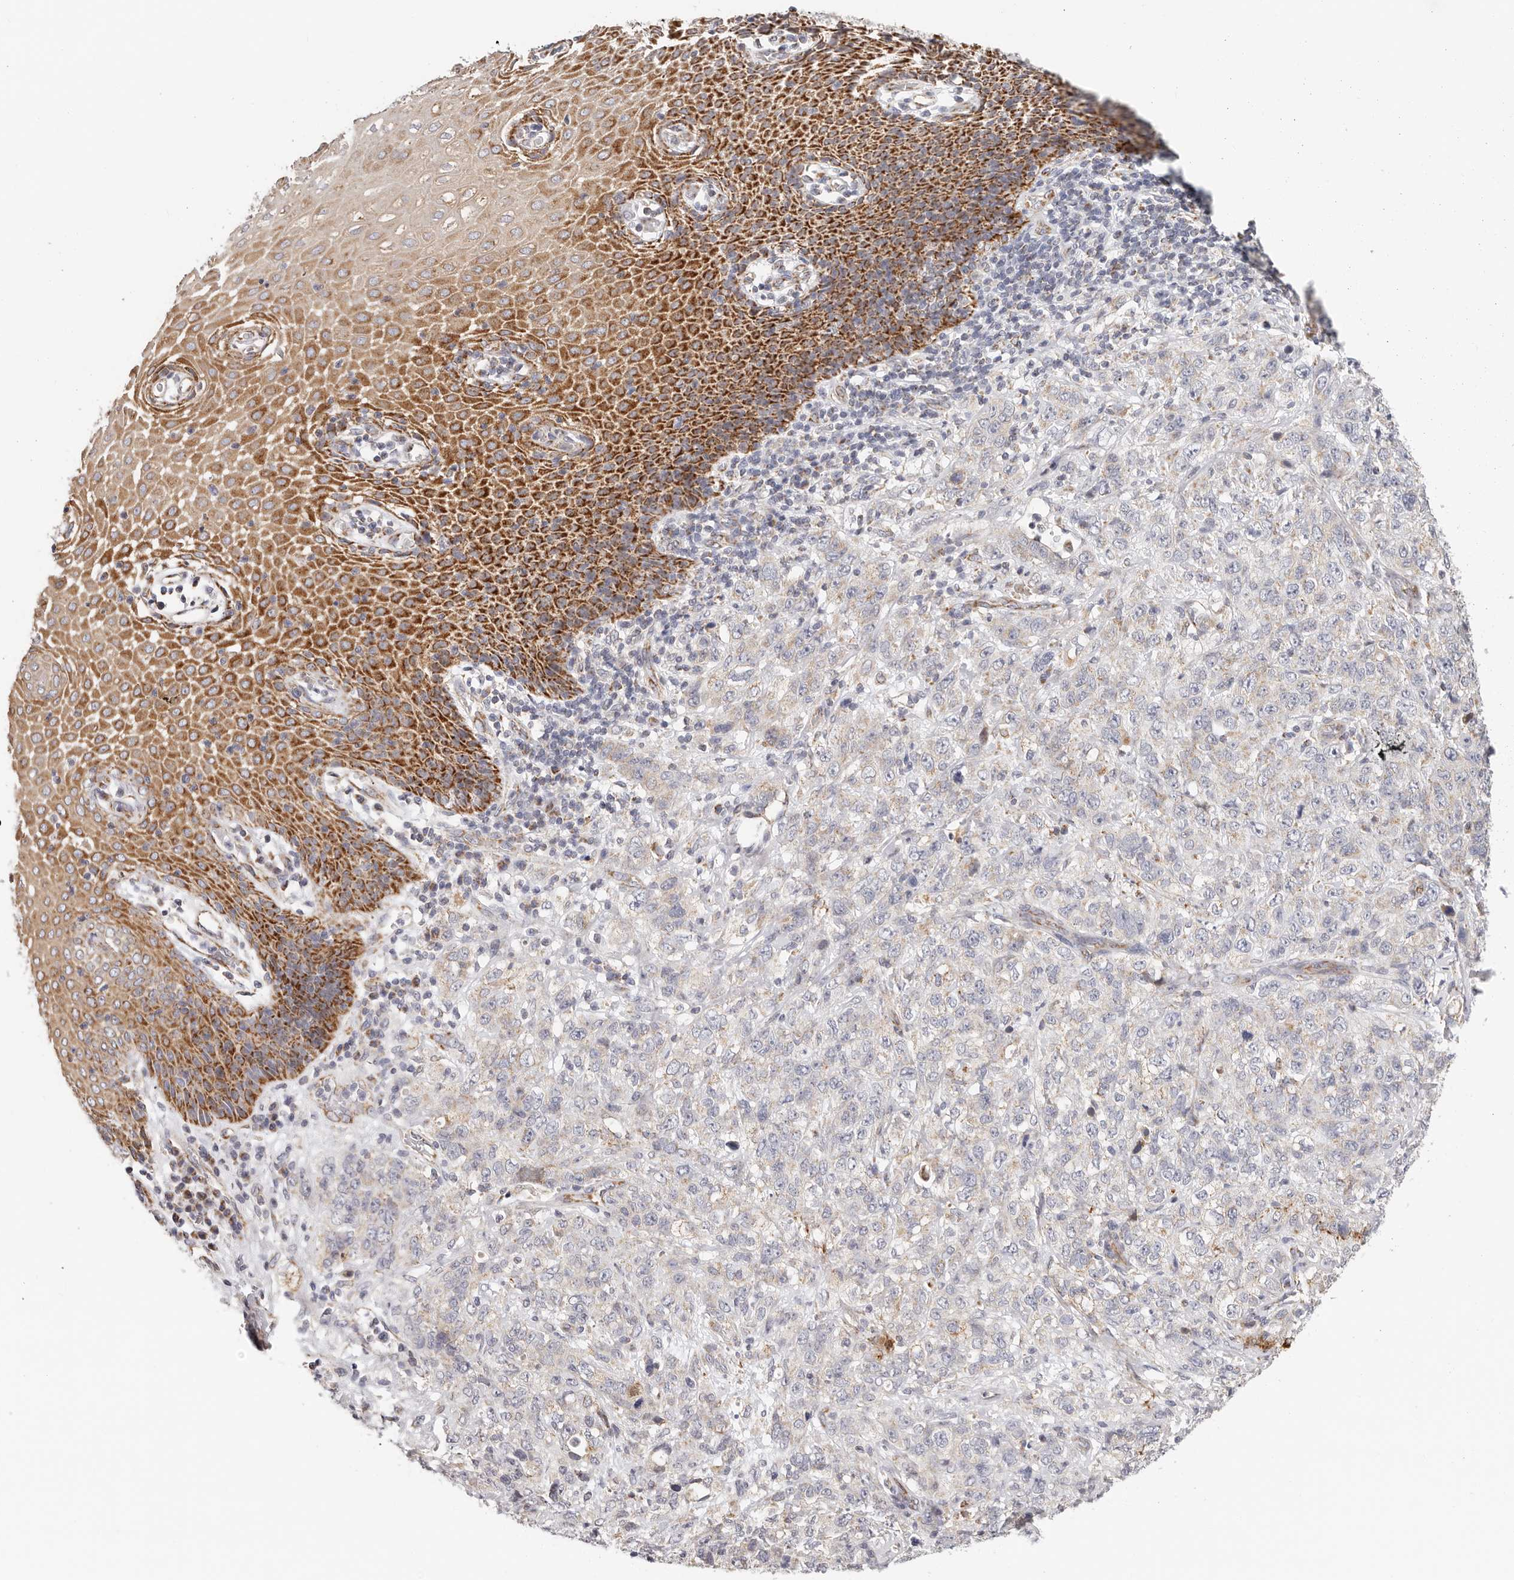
{"staining": {"intensity": "weak", "quantity": ">75%", "location": "cytoplasmic/membranous"}, "tissue": "stomach cancer", "cell_type": "Tumor cells", "image_type": "cancer", "snomed": [{"axis": "morphology", "description": "Adenocarcinoma, NOS"}, {"axis": "topography", "description": "Stomach"}], "caption": "Stomach cancer (adenocarcinoma) tissue shows weak cytoplasmic/membranous expression in about >75% of tumor cells, visualized by immunohistochemistry. (DAB (3,3'-diaminobenzidine) = brown stain, brightfield microscopy at high magnification).", "gene": "AFDN", "patient": {"sex": "male", "age": 48}}